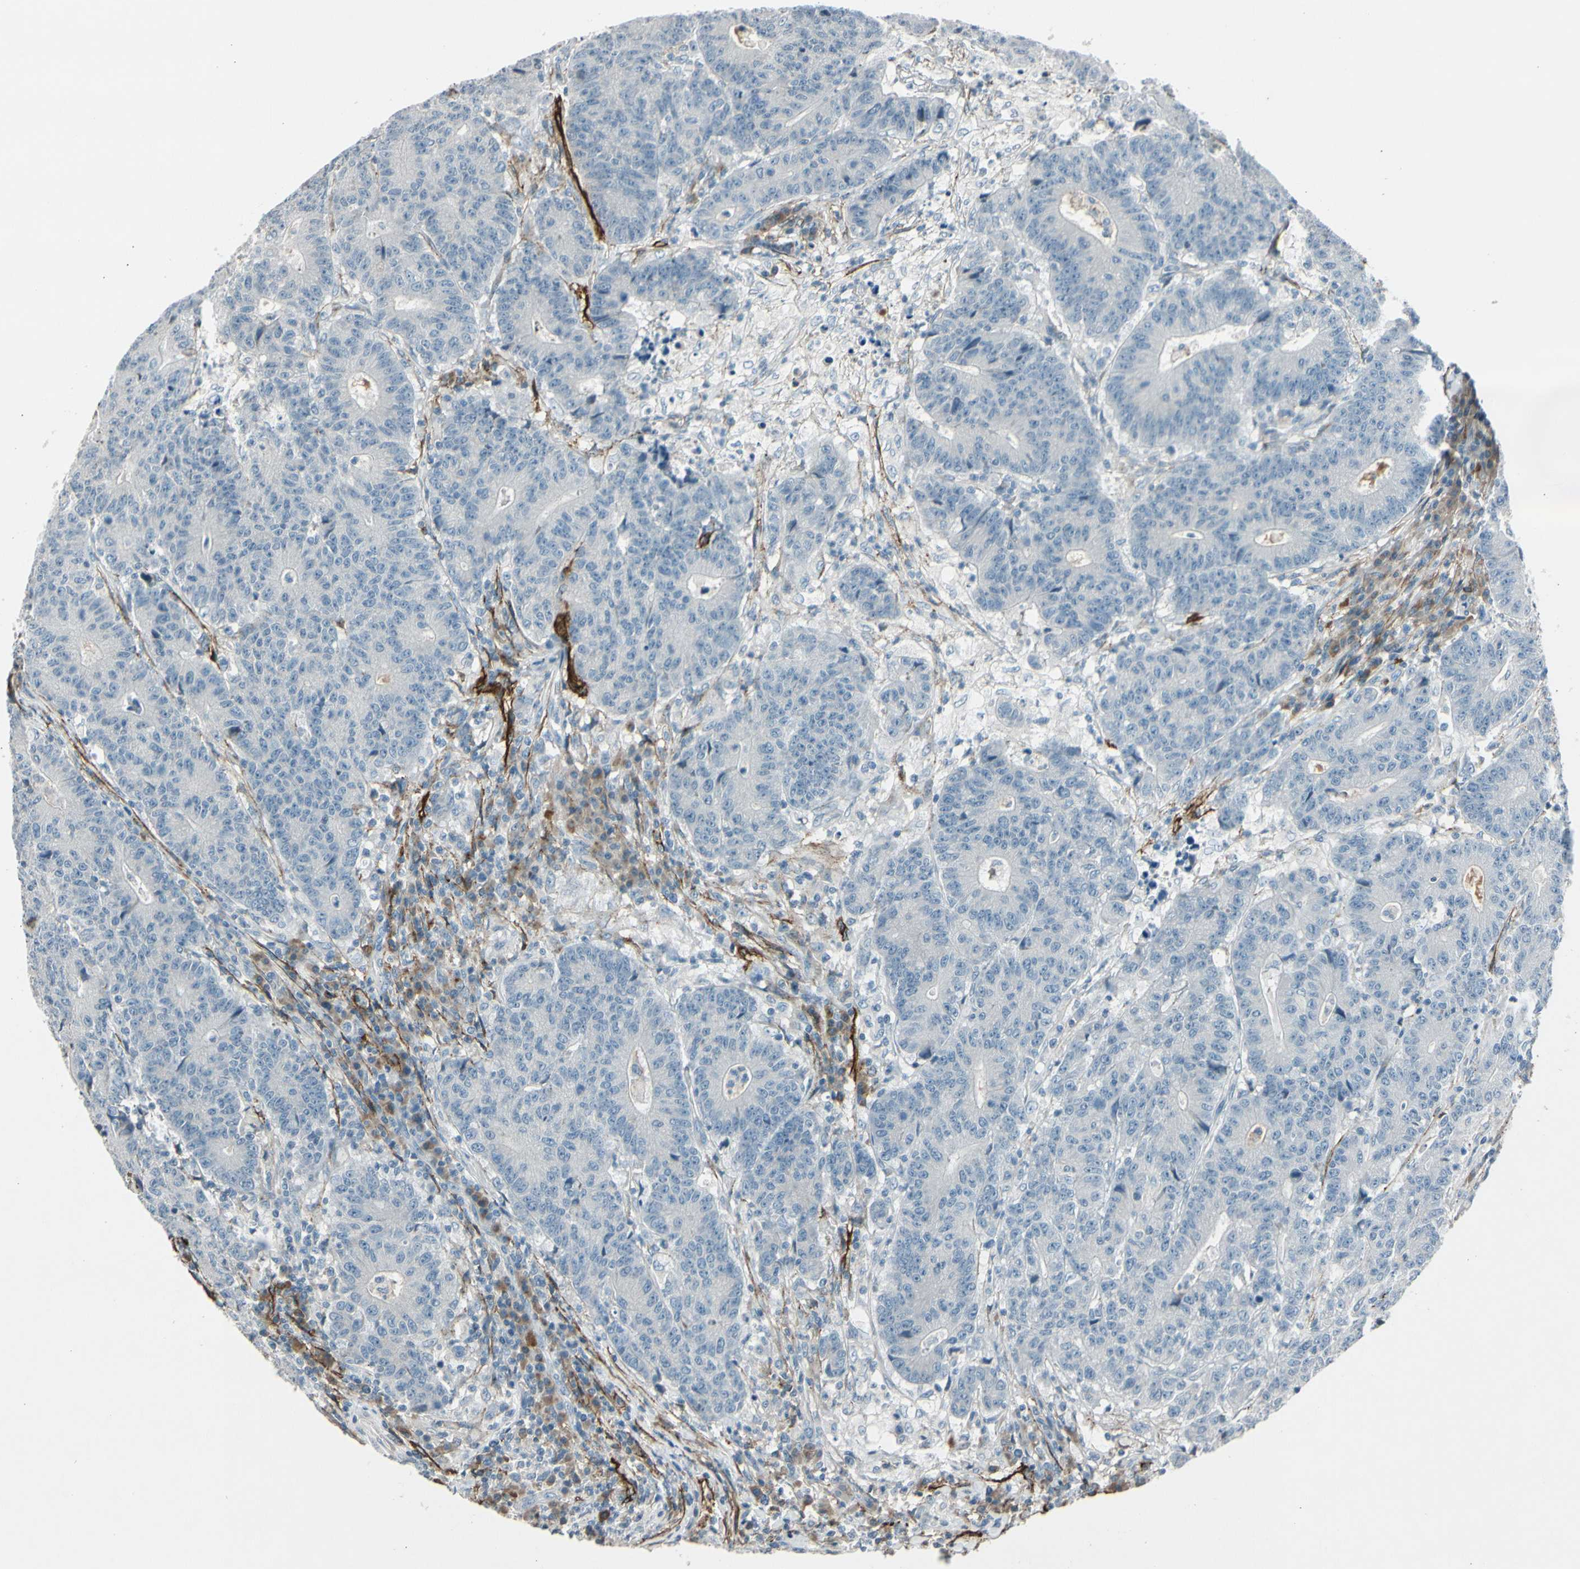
{"staining": {"intensity": "negative", "quantity": "none", "location": "none"}, "tissue": "colorectal cancer", "cell_type": "Tumor cells", "image_type": "cancer", "snomed": [{"axis": "morphology", "description": "Normal tissue, NOS"}, {"axis": "morphology", "description": "Adenocarcinoma, NOS"}, {"axis": "topography", "description": "Colon"}], "caption": "Image shows no protein staining in tumor cells of colorectal cancer tissue.", "gene": "PDPN", "patient": {"sex": "female", "age": 75}}